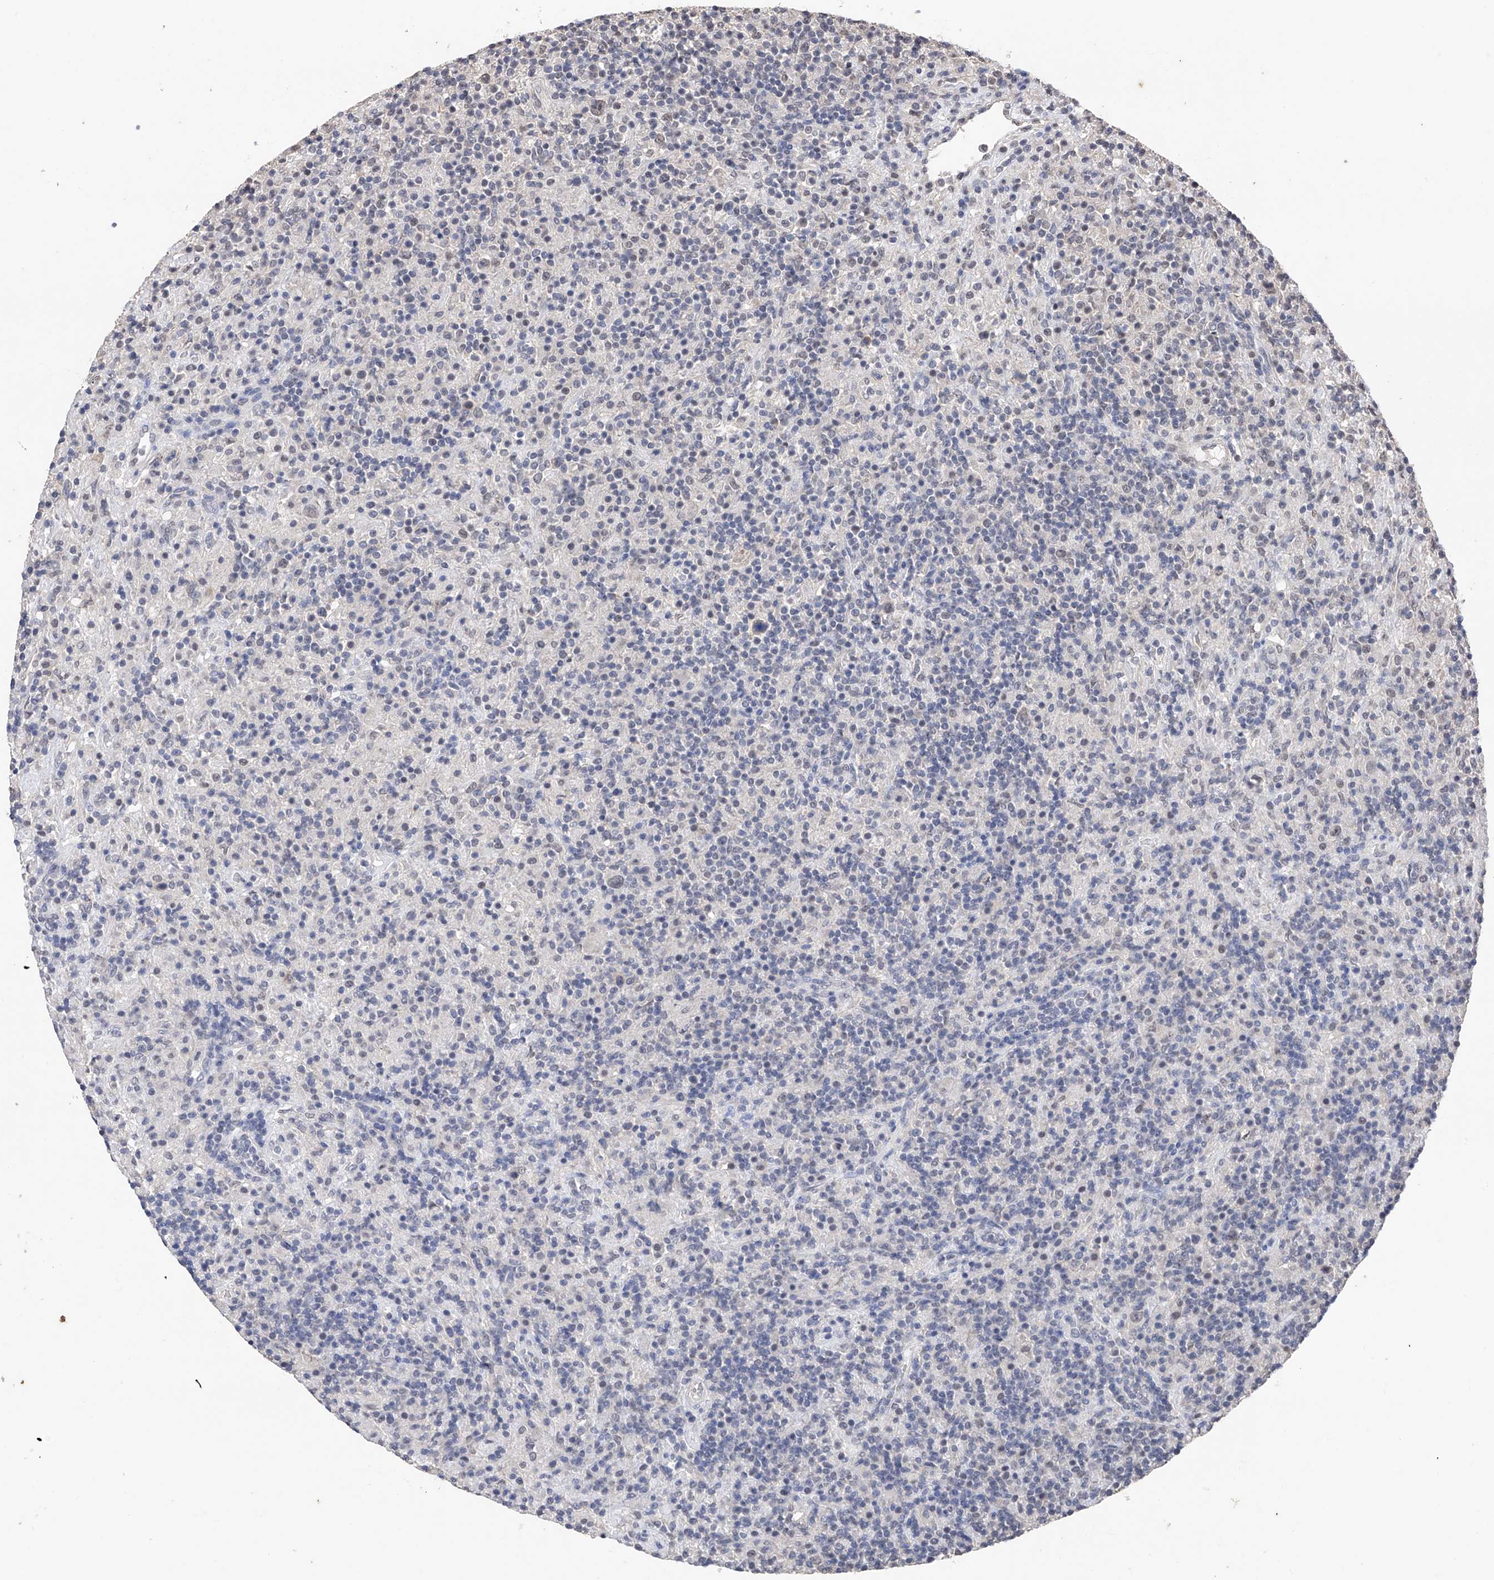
{"staining": {"intensity": "negative", "quantity": "none", "location": "none"}, "tissue": "lymphoma", "cell_type": "Tumor cells", "image_type": "cancer", "snomed": [{"axis": "morphology", "description": "Hodgkin's disease, NOS"}, {"axis": "topography", "description": "Lymph node"}], "caption": "Histopathology image shows no protein expression in tumor cells of Hodgkin's disease tissue. (DAB (3,3'-diaminobenzidine) immunohistochemistry (IHC) with hematoxylin counter stain).", "gene": "DMAP1", "patient": {"sex": "male", "age": 70}}